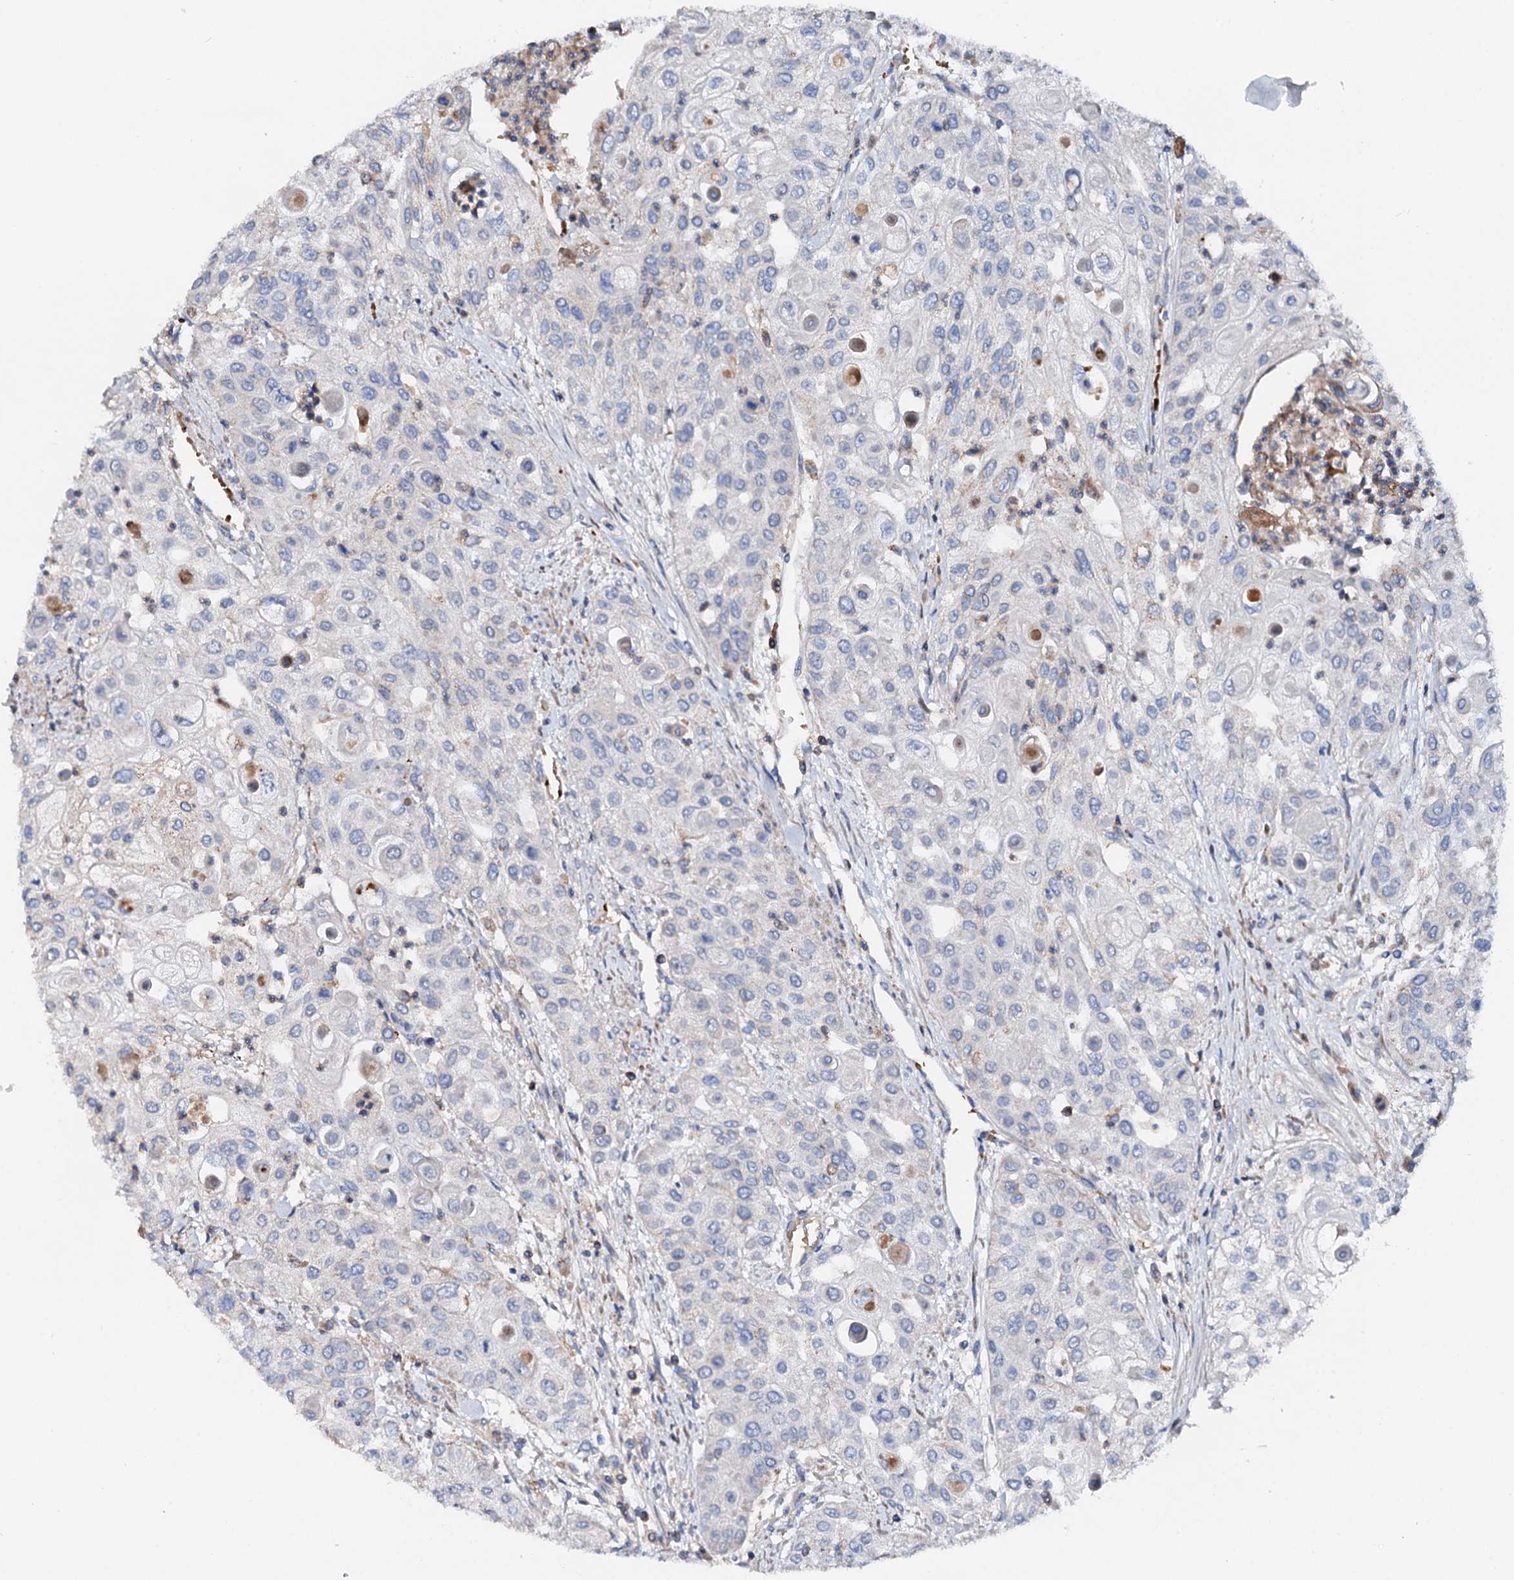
{"staining": {"intensity": "negative", "quantity": "none", "location": "none"}, "tissue": "urothelial cancer", "cell_type": "Tumor cells", "image_type": "cancer", "snomed": [{"axis": "morphology", "description": "Urothelial carcinoma, High grade"}, {"axis": "topography", "description": "Urinary bladder"}], "caption": "Tumor cells are negative for protein expression in human high-grade urothelial carcinoma. Nuclei are stained in blue.", "gene": "SLC10A7", "patient": {"sex": "female", "age": 79}}